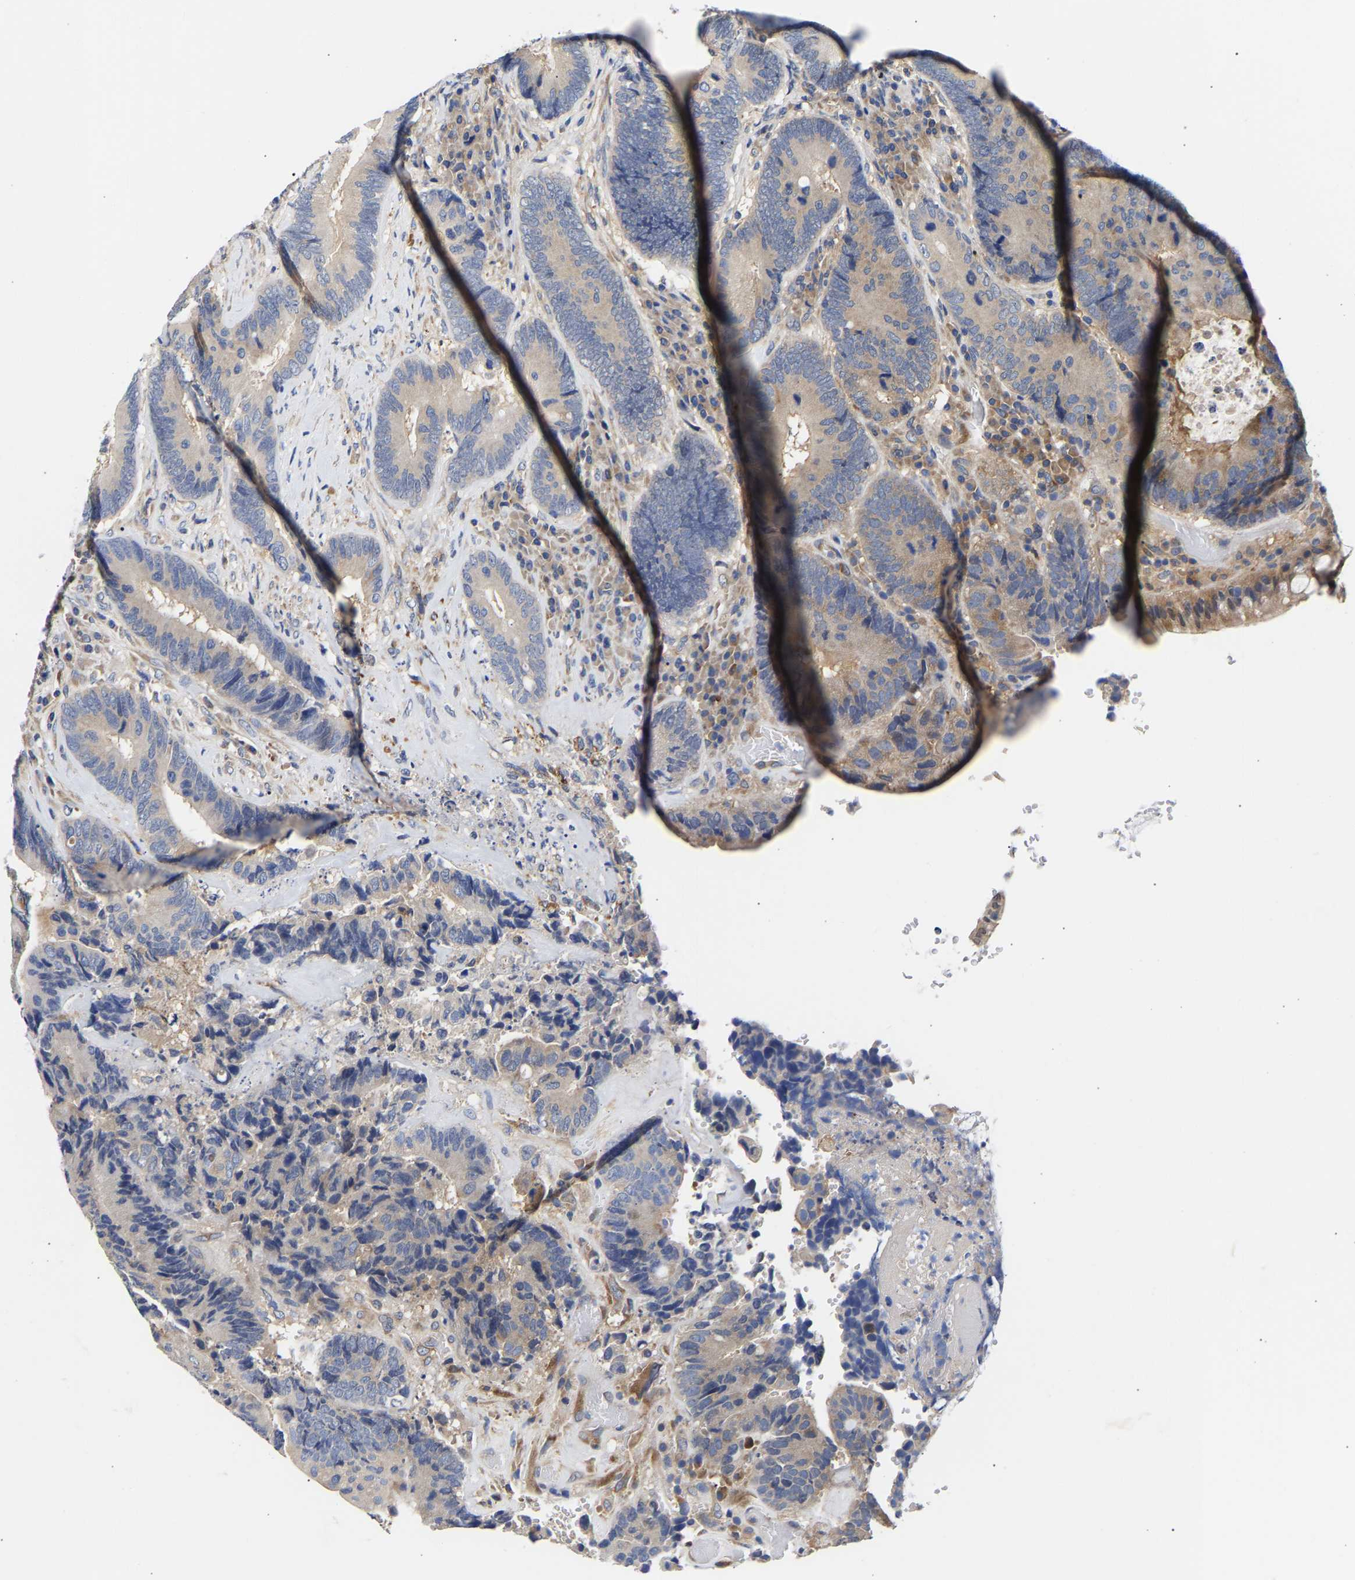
{"staining": {"intensity": "weak", "quantity": "<25%", "location": "cytoplasmic/membranous"}, "tissue": "colorectal cancer", "cell_type": "Tumor cells", "image_type": "cancer", "snomed": [{"axis": "morphology", "description": "Adenocarcinoma, NOS"}, {"axis": "topography", "description": "Rectum"}], "caption": "Image shows no protein positivity in tumor cells of adenocarcinoma (colorectal) tissue.", "gene": "CCDC6", "patient": {"sex": "female", "age": 89}}